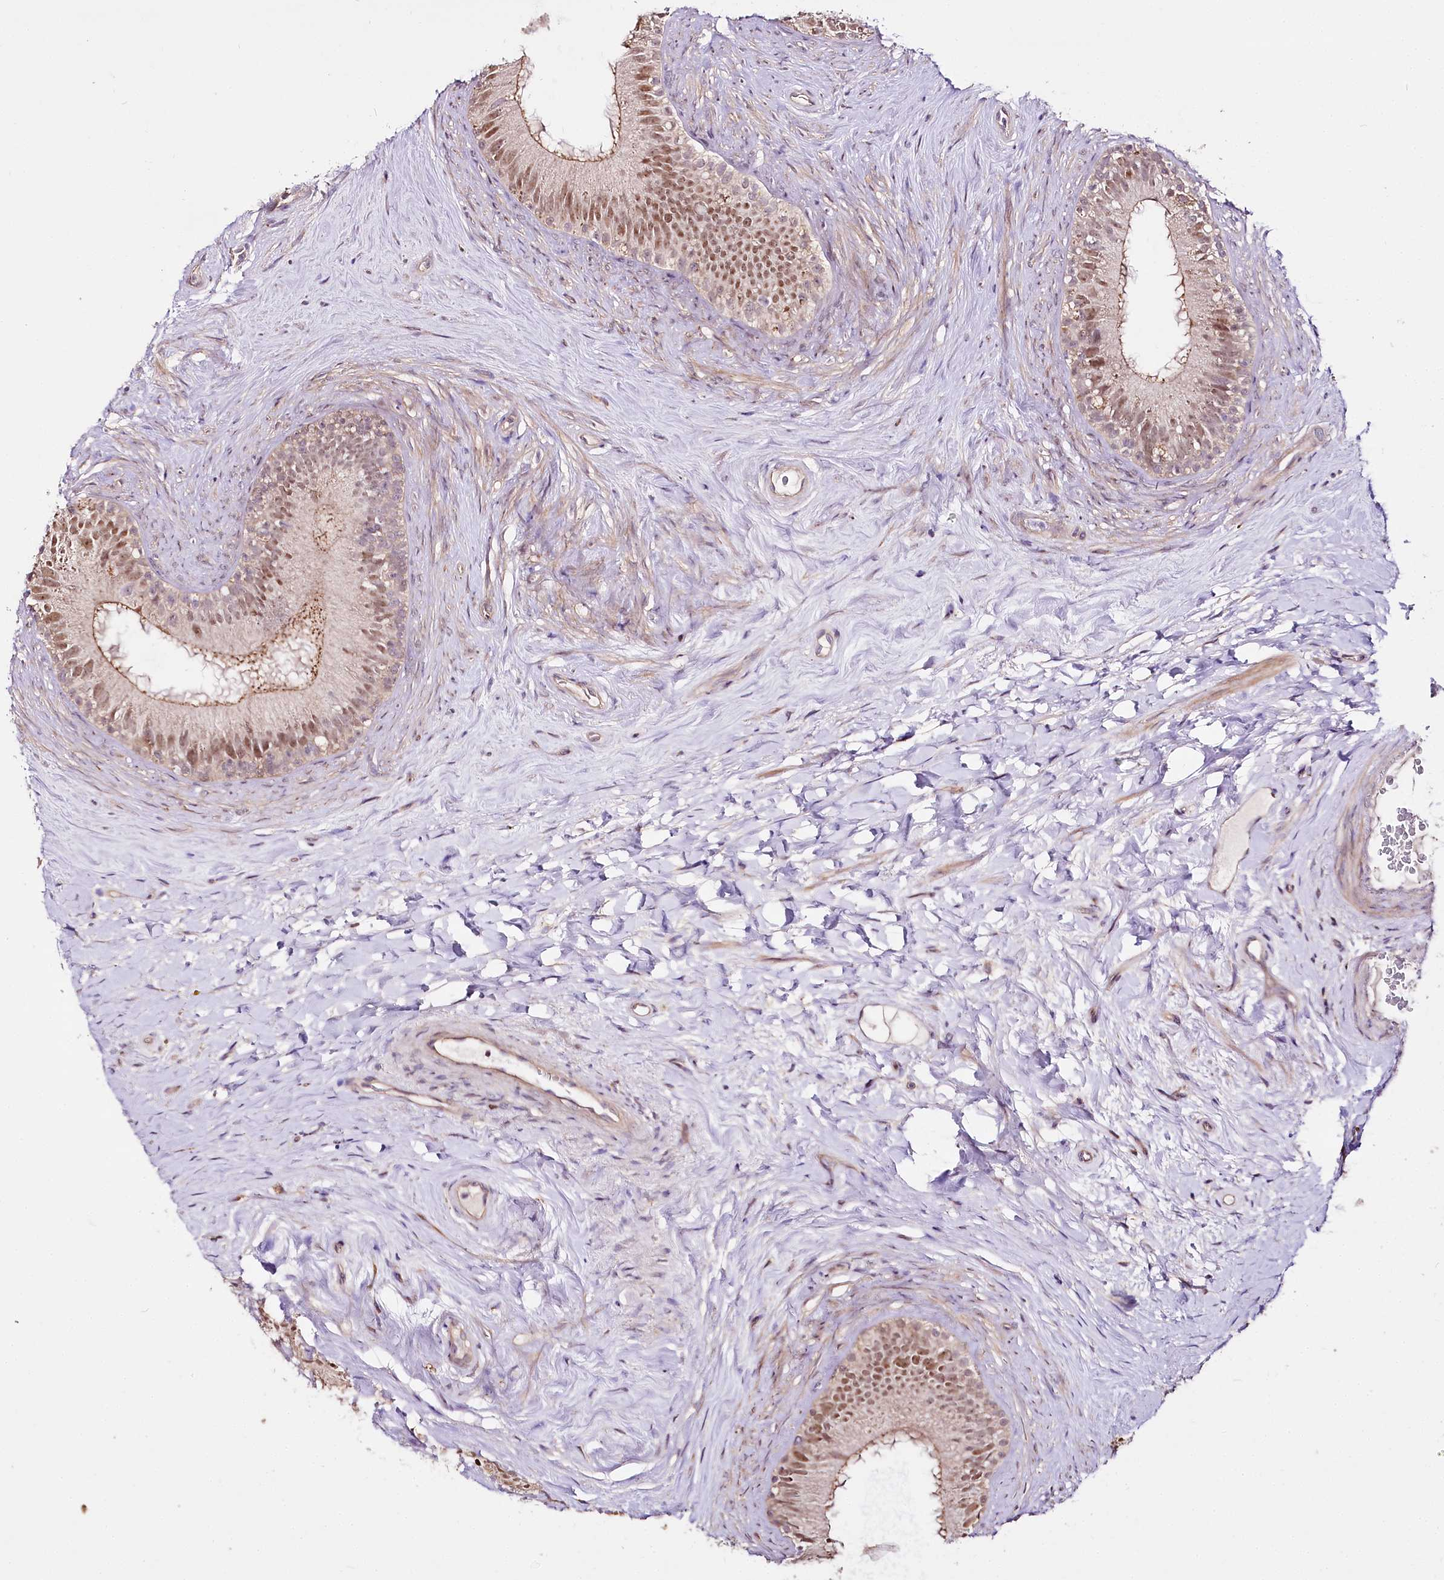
{"staining": {"intensity": "moderate", "quantity": "25%-75%", "location": "nuclear"}, "tissue": "epididymis", "cell_type": "Glandular cells", "image_type": "normal", "snomed": [{"axis": "morphology", "description": "Normal tissue, NOS"}, {"axis": "topography", "description": "Epididymis"}], "caption": "Immunohistochemical staining of unremarkable human epididymis shows 25%-75% levels of moderate nuclear protein staining in about 25%-75% of glandular cells.", "gene": "ZNF226", "patient": {"sex": "male", "age": 84}}